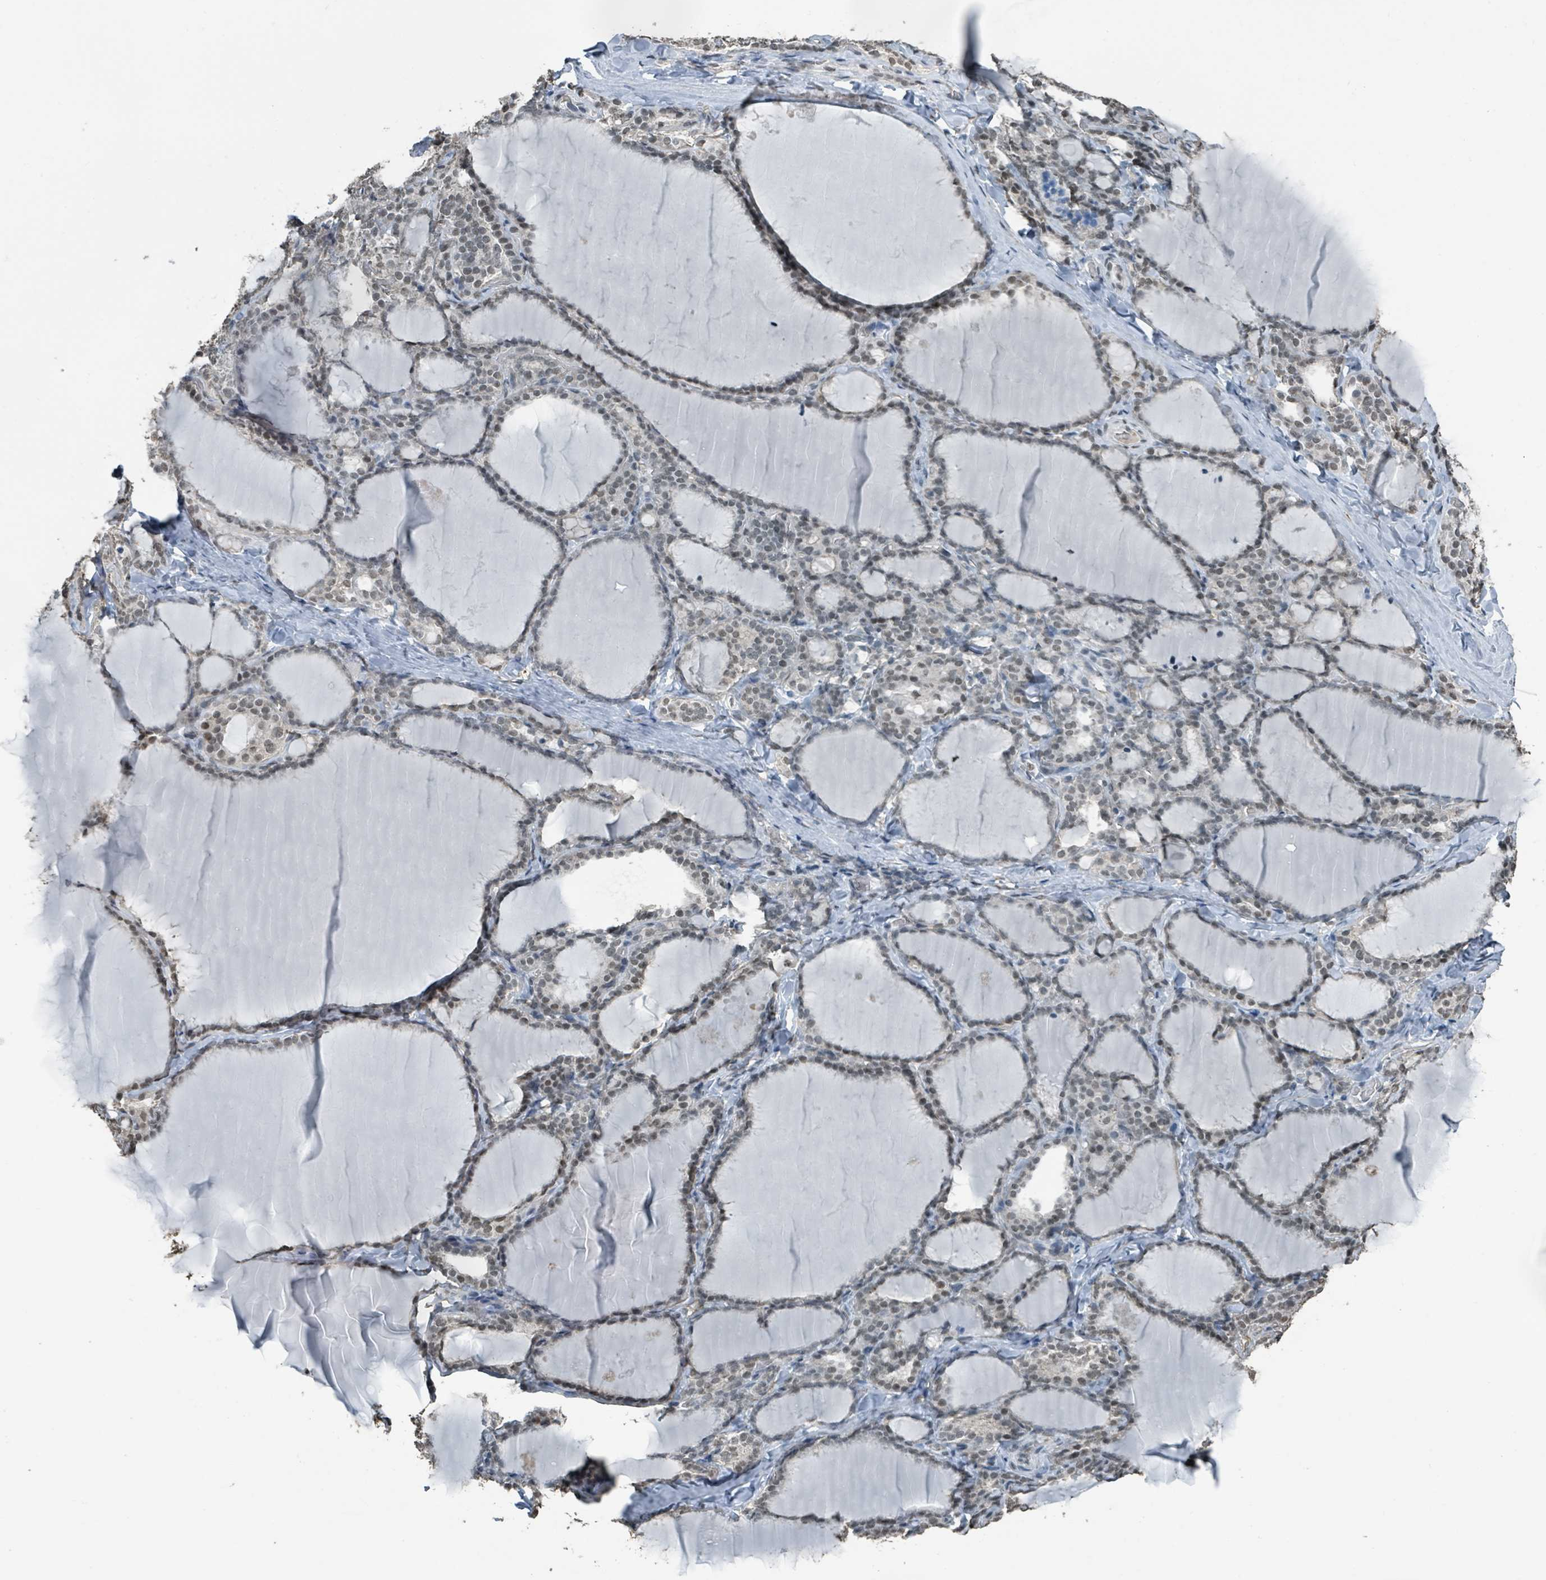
{"staining": {"intensity": "weak", "quantity": ">75%", "location": "nuclear"}, "tissue": "thyroid gland", "cell_type": "Glandular cells", "image_type": "normal", "snomed": [{"axis": "morphology", "description": "Normal tissue, NOS"}, {"axis": "topography", "description": "Thyroid gland"}], "caption": "This micrograph shows immunohistochemistry (IHC) staining of normal thyroid gland, with low weak nuclear expression in about >75% of glandular cells.", "gene": "PHIP", "patient": {"sex": "female", "age": 31}}